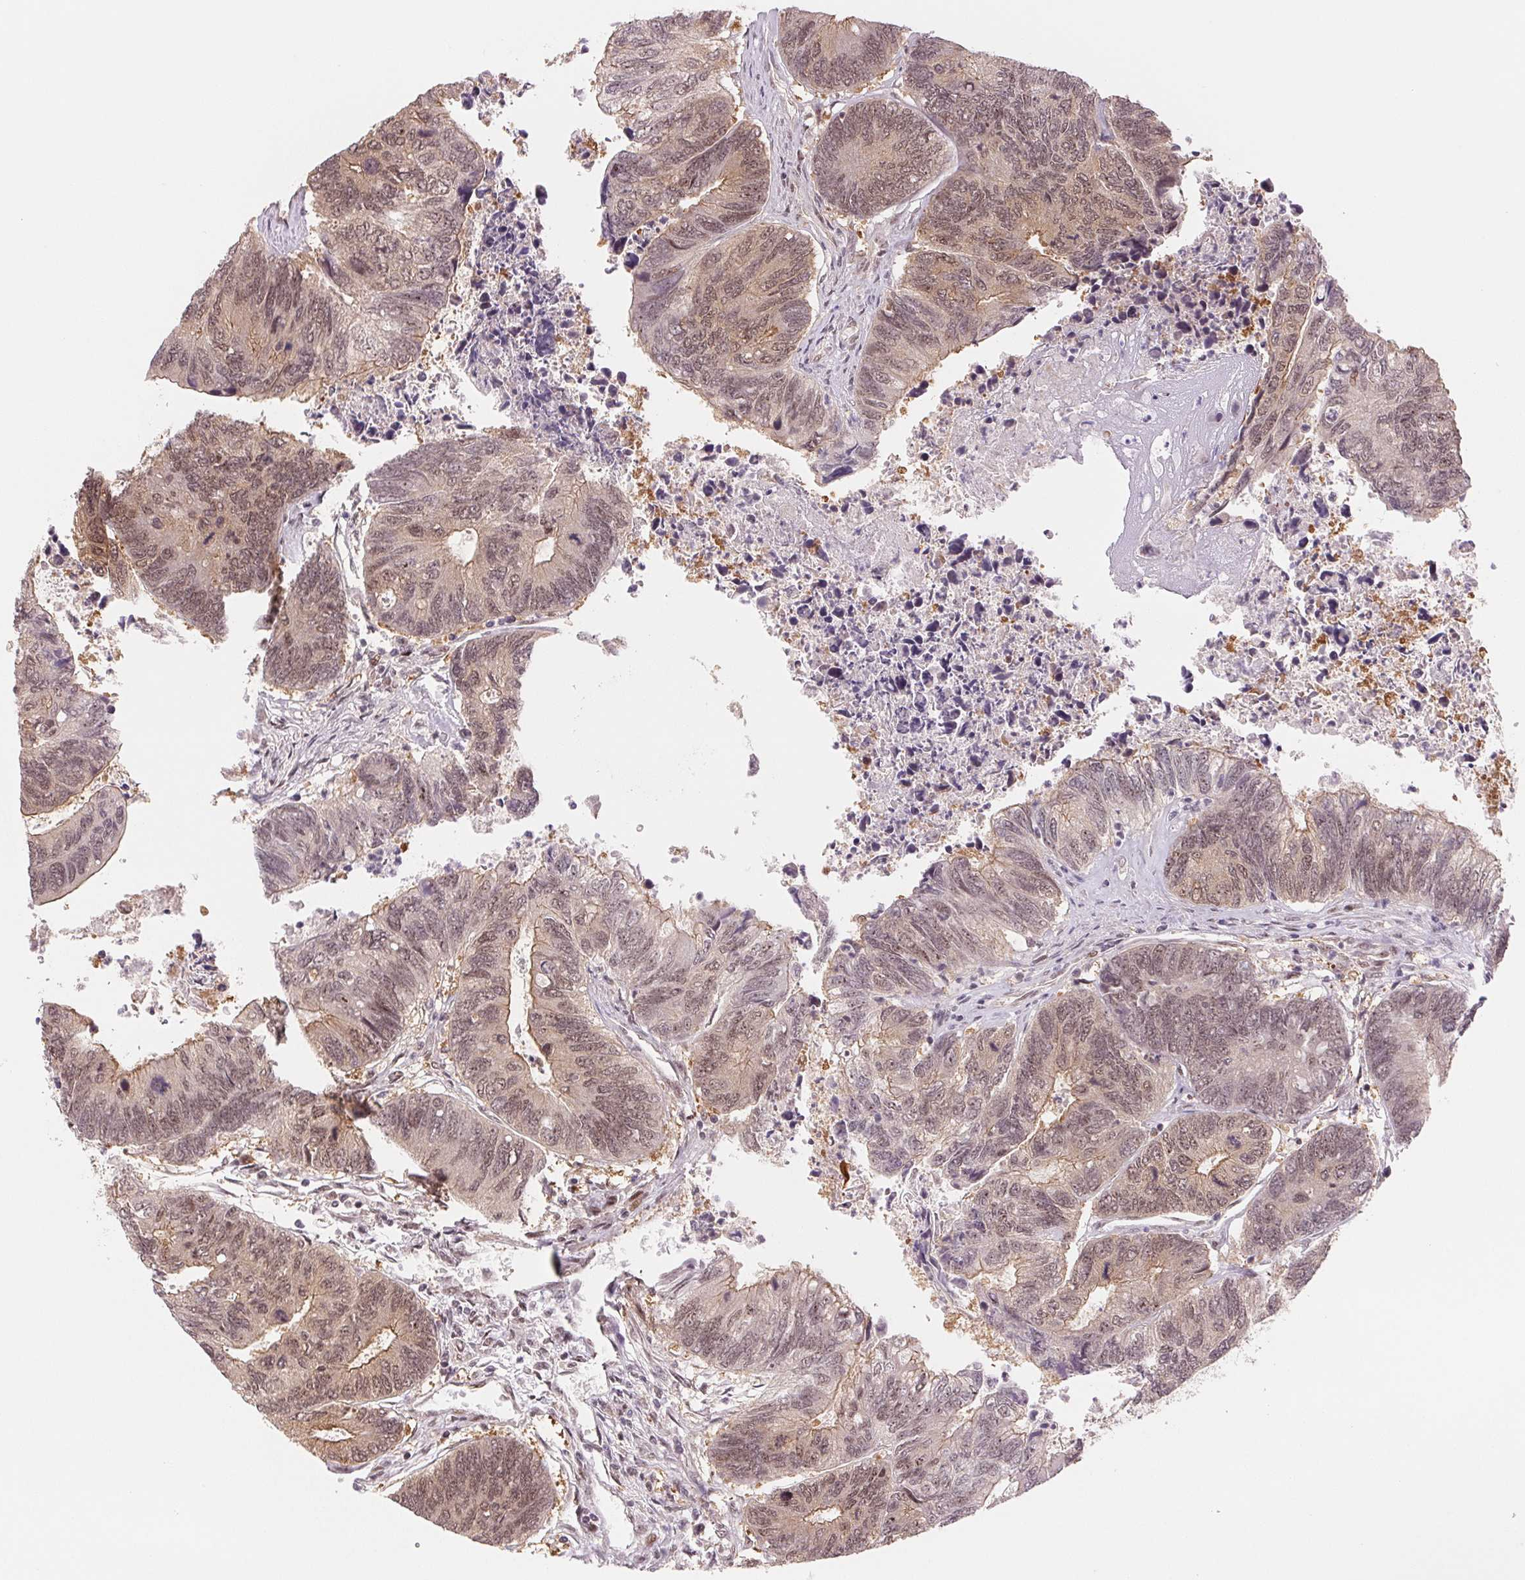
{"staining": {"intensity": "moderate", "quantity": "25%-75%", "location": "cytoplasmic/membranous,nuclear"}, "tissue": "colorectal cancer", "cell_type": "Tumor cells", "image_type": "cancer", "snomed": [{"axis": "morphology", "description": "Adenocarcinoma, NOS"}, {"axis": "topography", "description": "Colon"}], "caption": "An image of human adenocarcinoma (colorectal) stained for a protein reveals moderate cytoplasmic/membranous and nuclear brown staining in tumor cells. Ihc stains the protein in brown and the nuclei are stained blue.", "gene": "DNAJB6", "patient": {"sex": "female", "age": 67}}